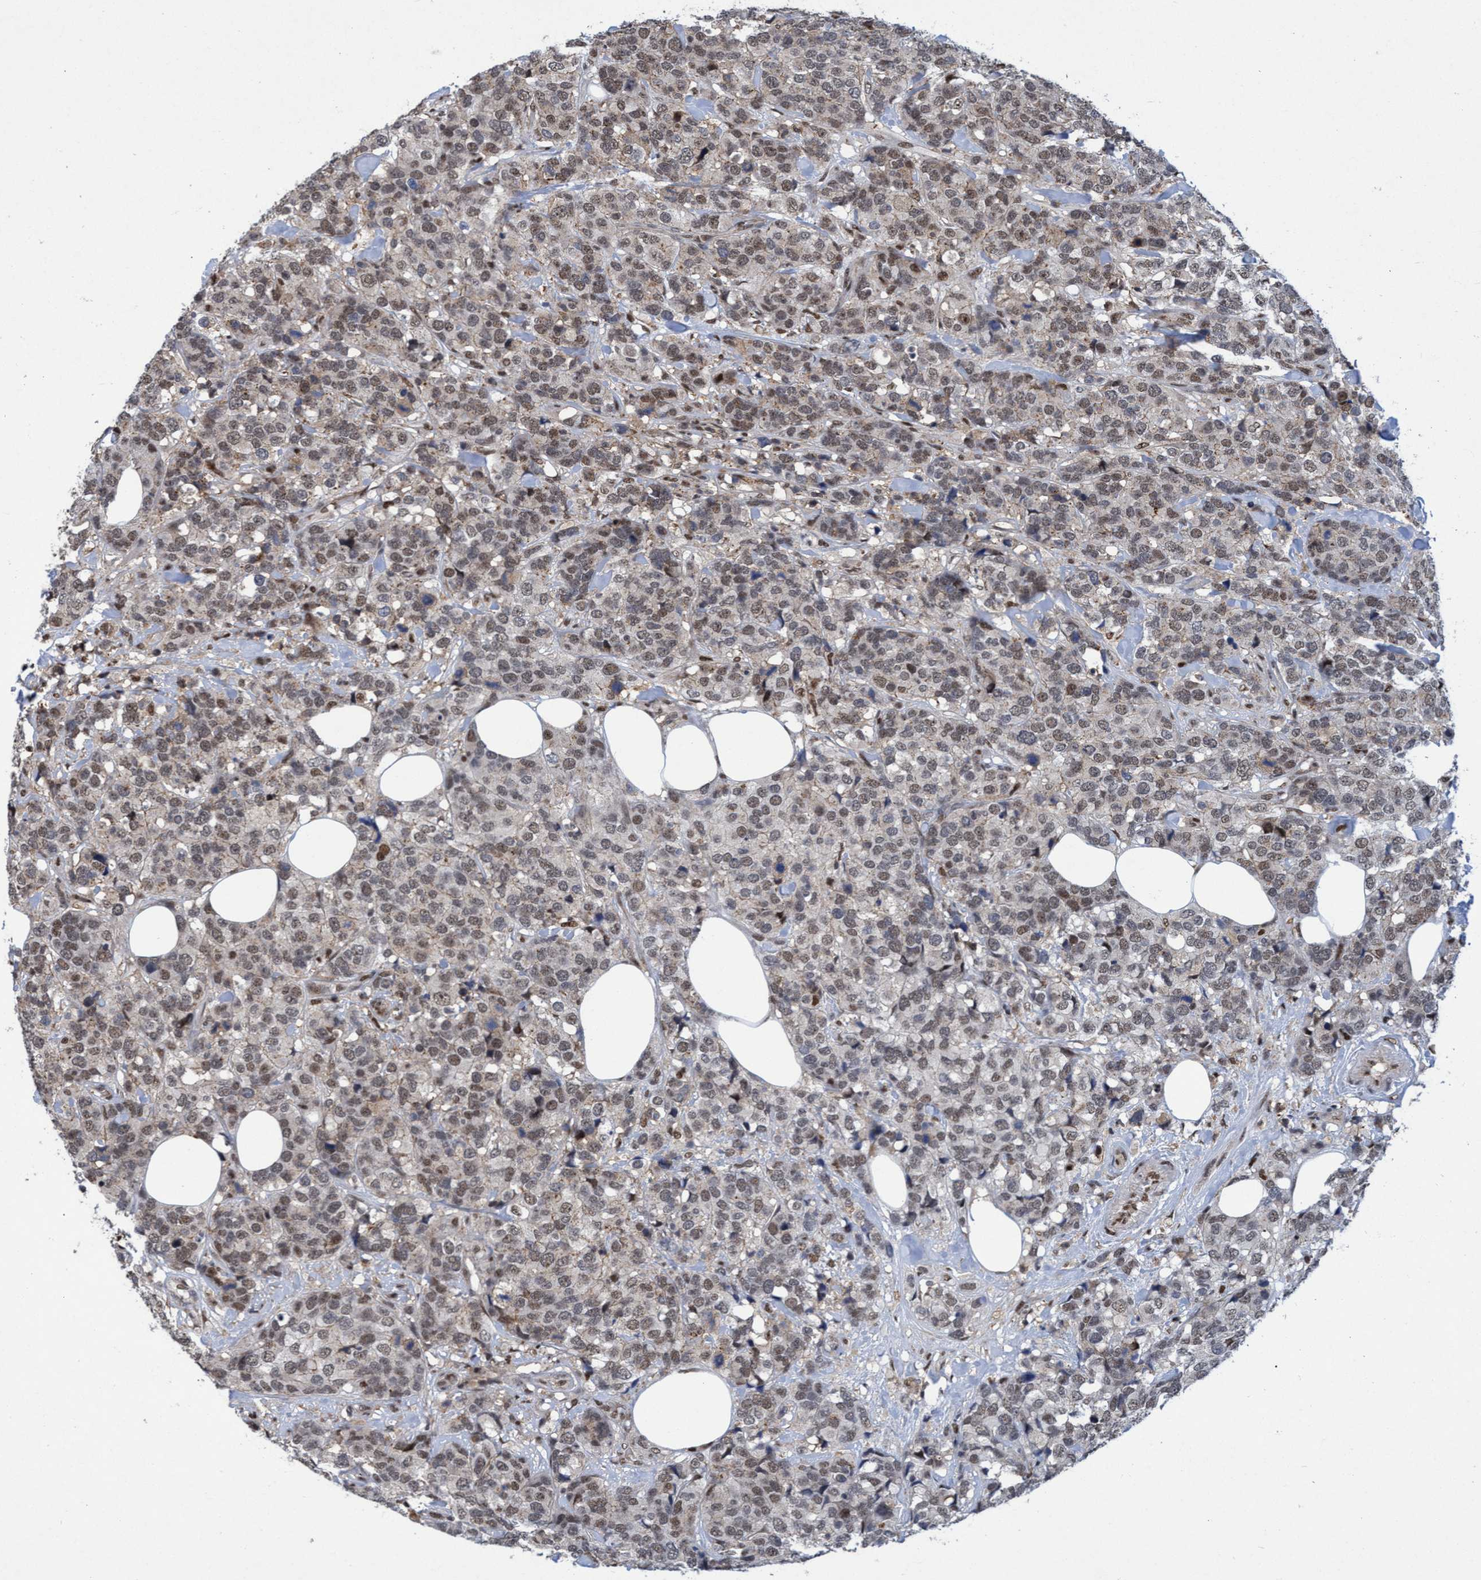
{"staining": {"intensity": "weak", "quantity": ">75%", "location": "nuclear"}, "tissue": "breast cancer", "cell_type": "Tumor cells", "image_type": "cancer", "snomed": [{"axis": "morphology", "description": "Lobular carcinoma"}, {"axis": "topography", "description": "Breast"}], "caption": "DAB immunohistochemical staining of human breast cancer shows weak nuclear protein positivity in approximately >75% of tumor cells. The protein of interest is shown in brown color, while the nuclei are stained blue.", "gene": "GTF2F1", "patient": {"sex": "female", "age": 59}}